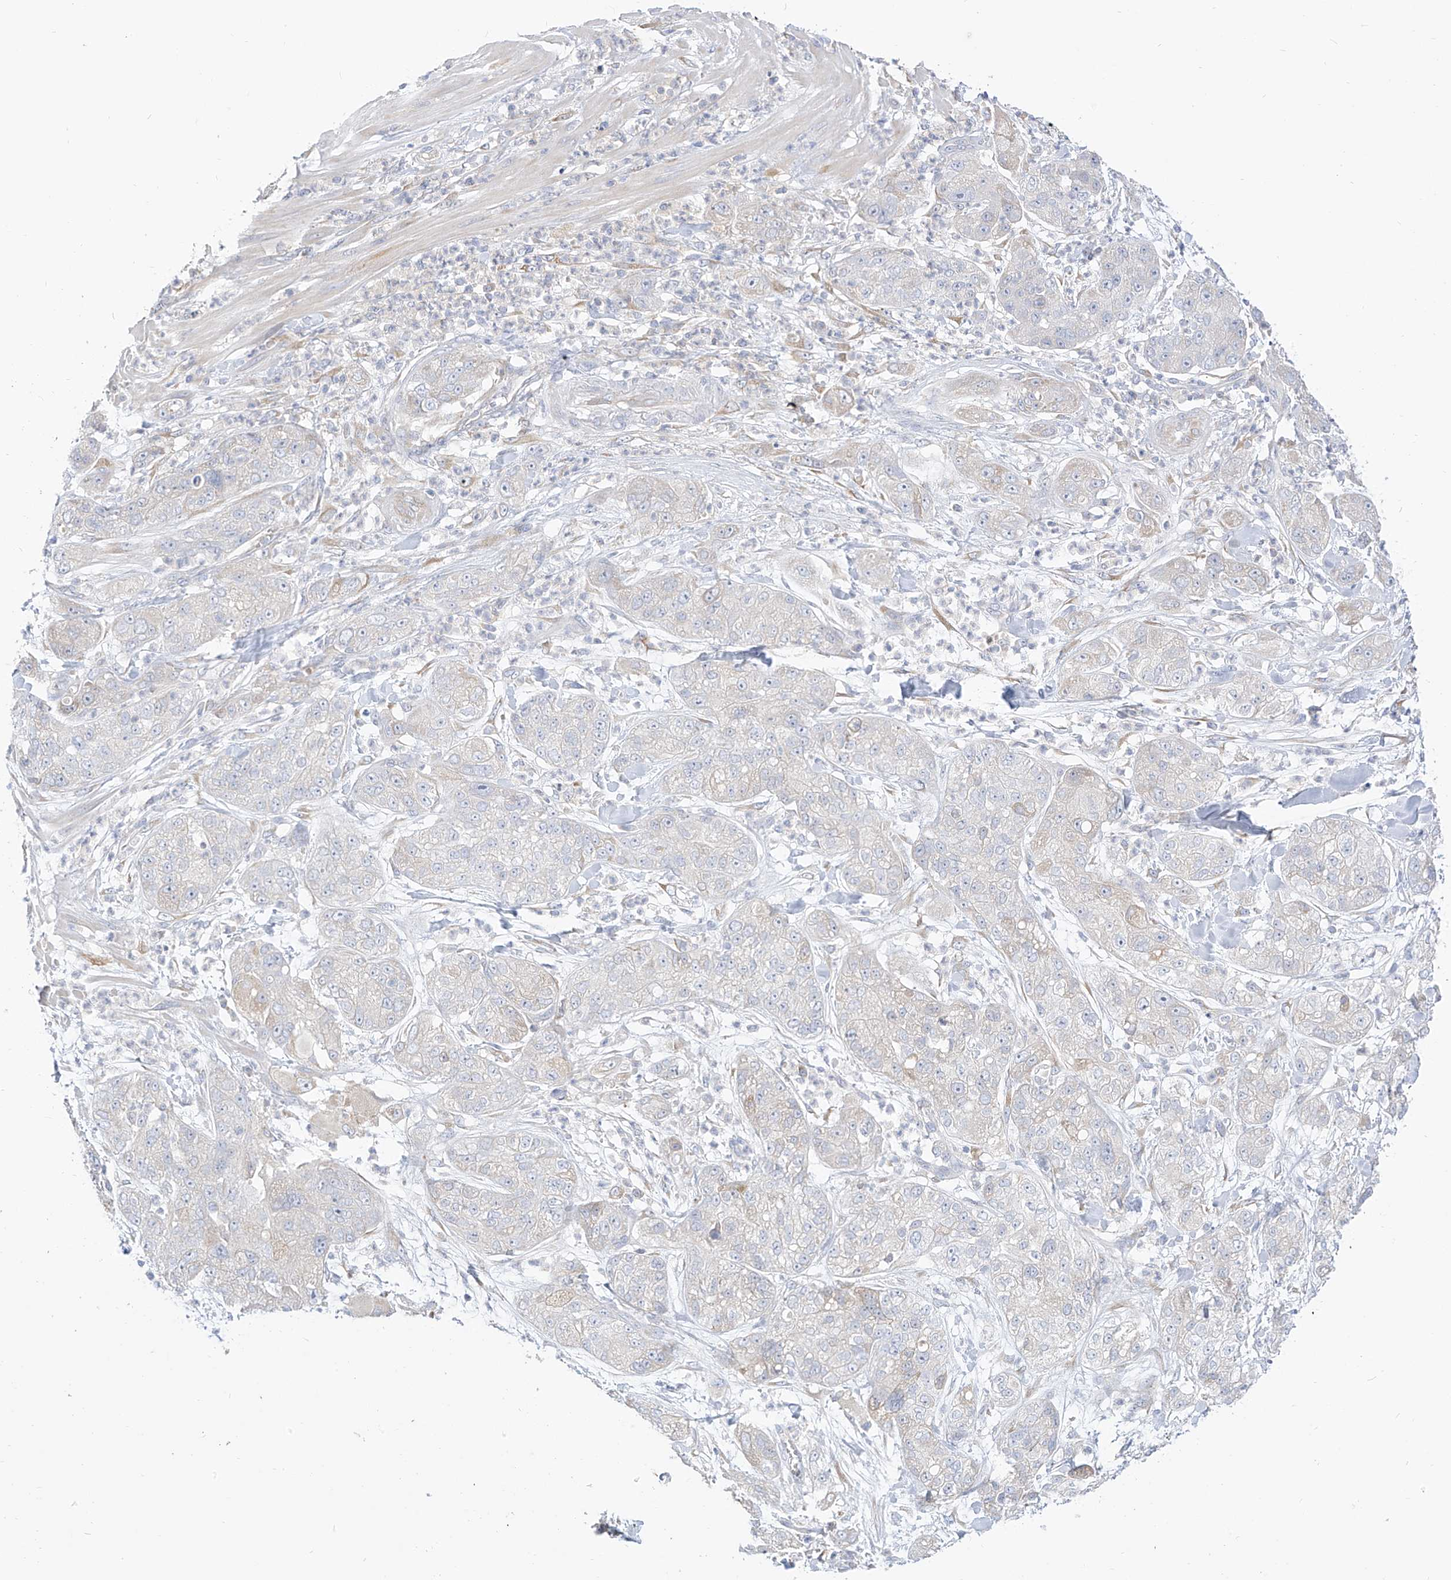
{"staining": {"intensity": "weak", "quantity": "<25%", "location": "cytoplasmic/membranous"}, "tissue": "pancreatic cancer", "cell_type": "Tumor cells", "image_type": "cancer", "snomed": [{"axis": "morphology", "description": "Adenocarcinoma, NOS"}, {"axis": "topography", "description": "Pancreas"}], "caption": "An image of human pancreatic cancer (adenocarcinoma) is negative for staining in tumor cells.", "gene": "RASA2", "patient": {"sex": "female", "age": 78}}